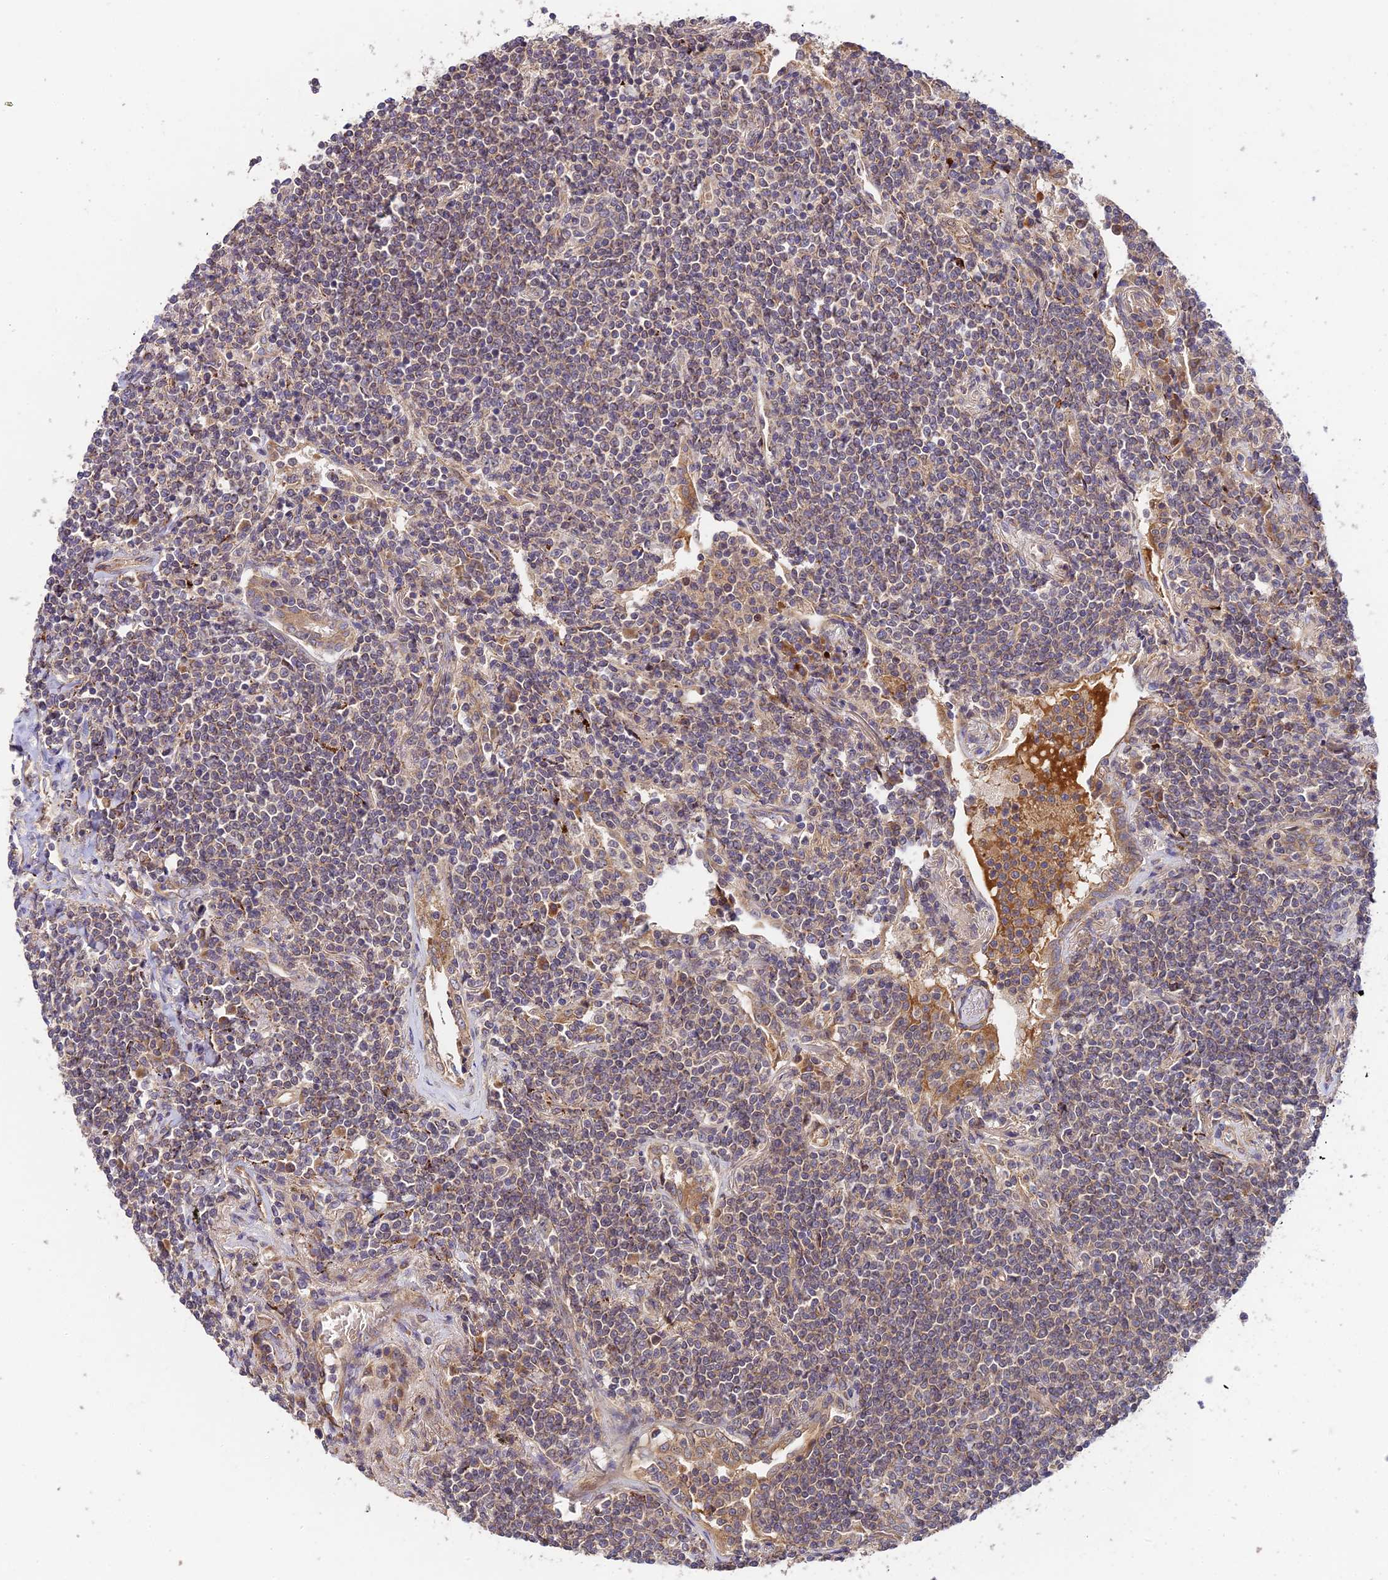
{"staining": {"intensity": "weak", "quantity": "25%-75%", "location": "cytoplasmic/membranous"}, "tissue": "lymphoma", "cell_type": "Tumor cells", "image_type": "cancer", "snomed": [{"axis": "morphology", "description": "Malignant lymphoma, non-Hodgkin's type, Low grade"}, {"axis": "topography", "description": "Lung"}], "caption": "Immunohistochemical staining of lymphoma reveals low levels of weak cytoplasmic/membranous protein expression in about 25%-75% of tumor cells. (Brightfield microscopy of DAB IHC at high magnification).", "gene": "C3orf20", "patient": {"sex": "female", "age": 71}}